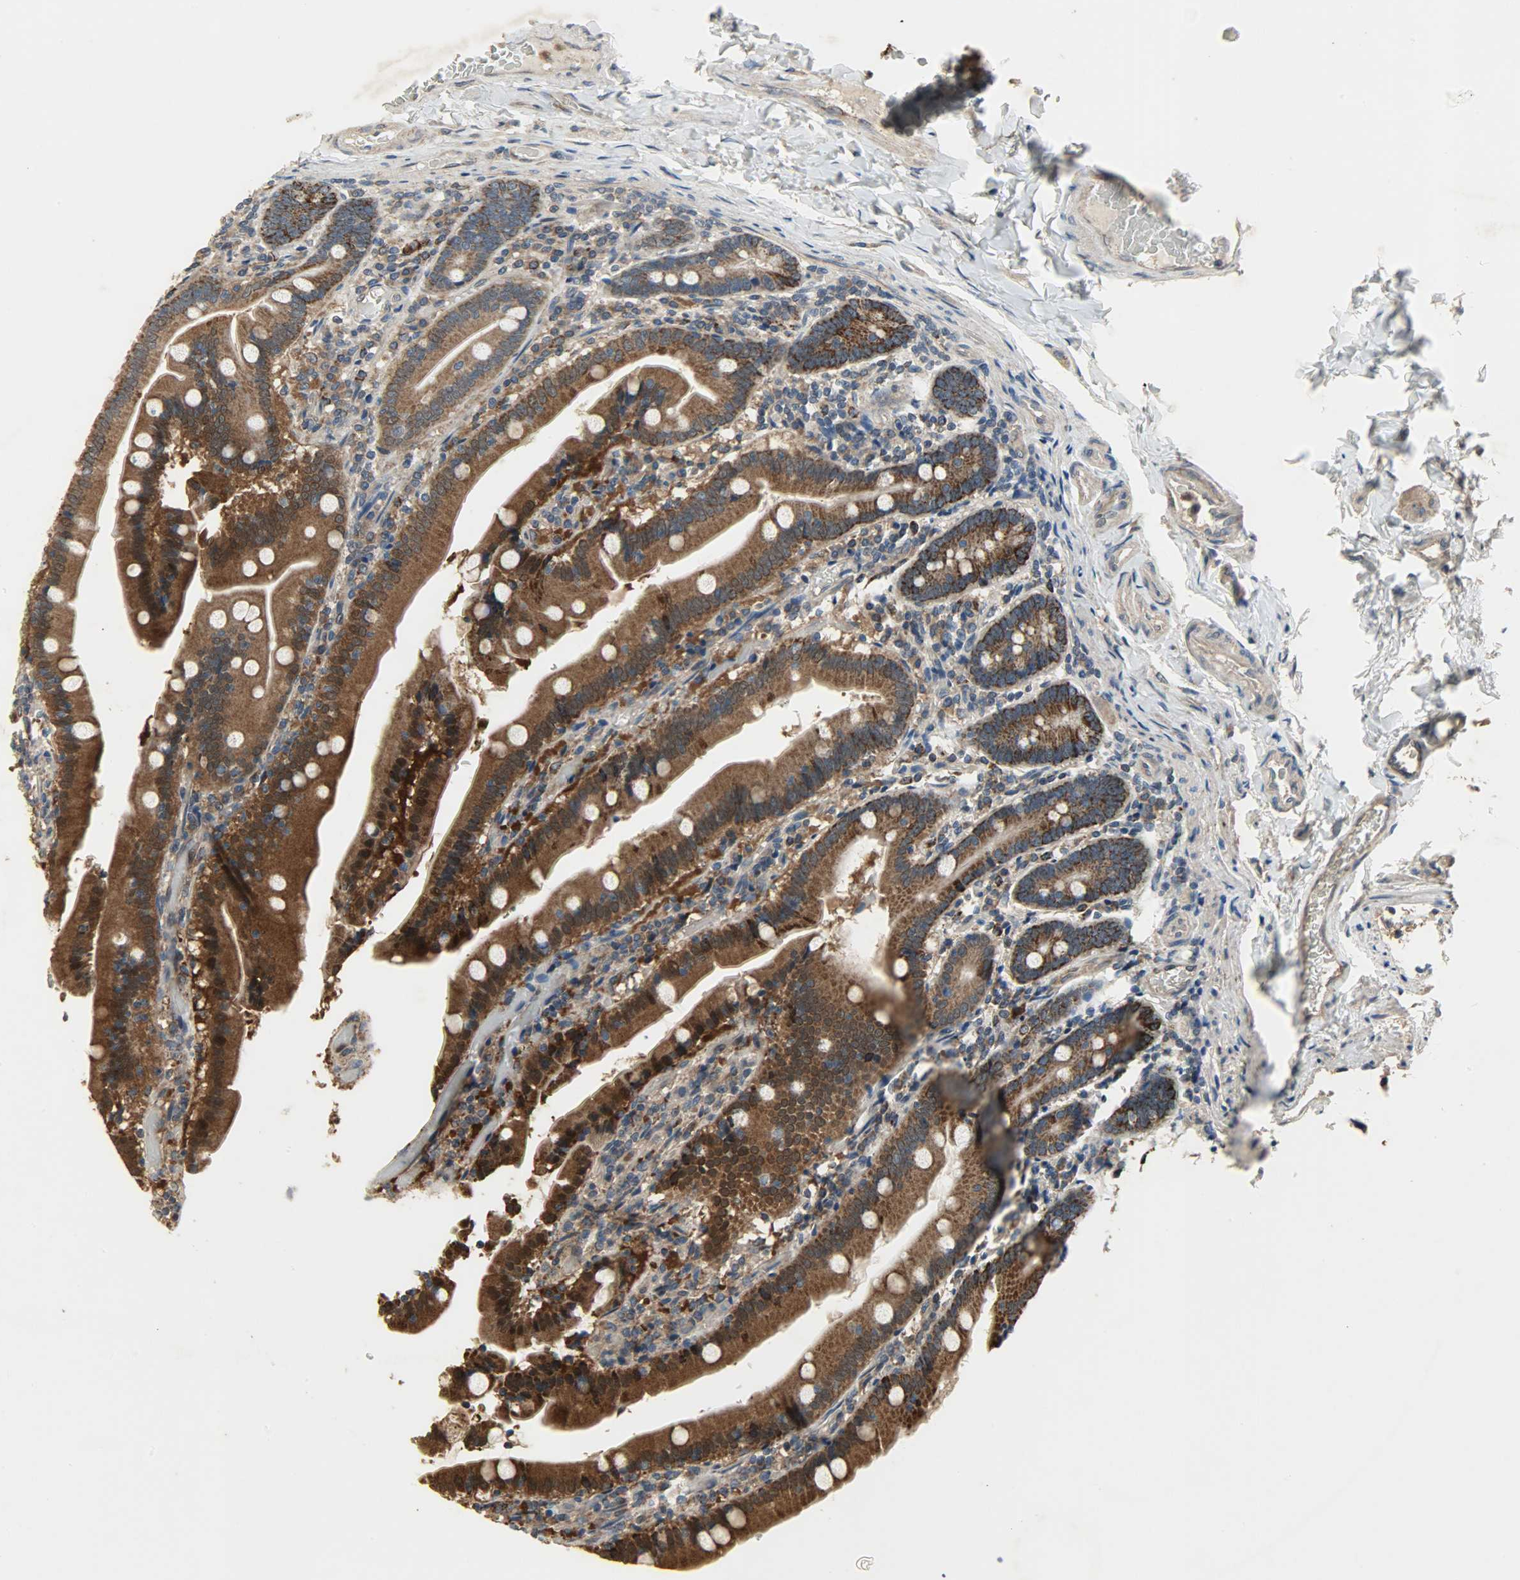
{"staining": {"intensity": "strong", "quantity": ">75%", "location": "cytoplasmic/membranous,nuclear"}, "tissue": "duodenum", "cell_type": "Glandular cells", "image_type": "normal", "snomed": [{"axis": "morphology", "description": "Normal tissue, NOS"}, {"axis": "topography", "description": "Duodenum"}], "caption": "Immunohistochemistry (IHC) photomicrograph of benign duodenum stained for a protein (brown), which reveals high levels of strong cytoplasmic/membranous,nuclear expression in about >75% of glandular cells.", "gene": "AMT", "patient": {"sex": "female", "age": 53}}